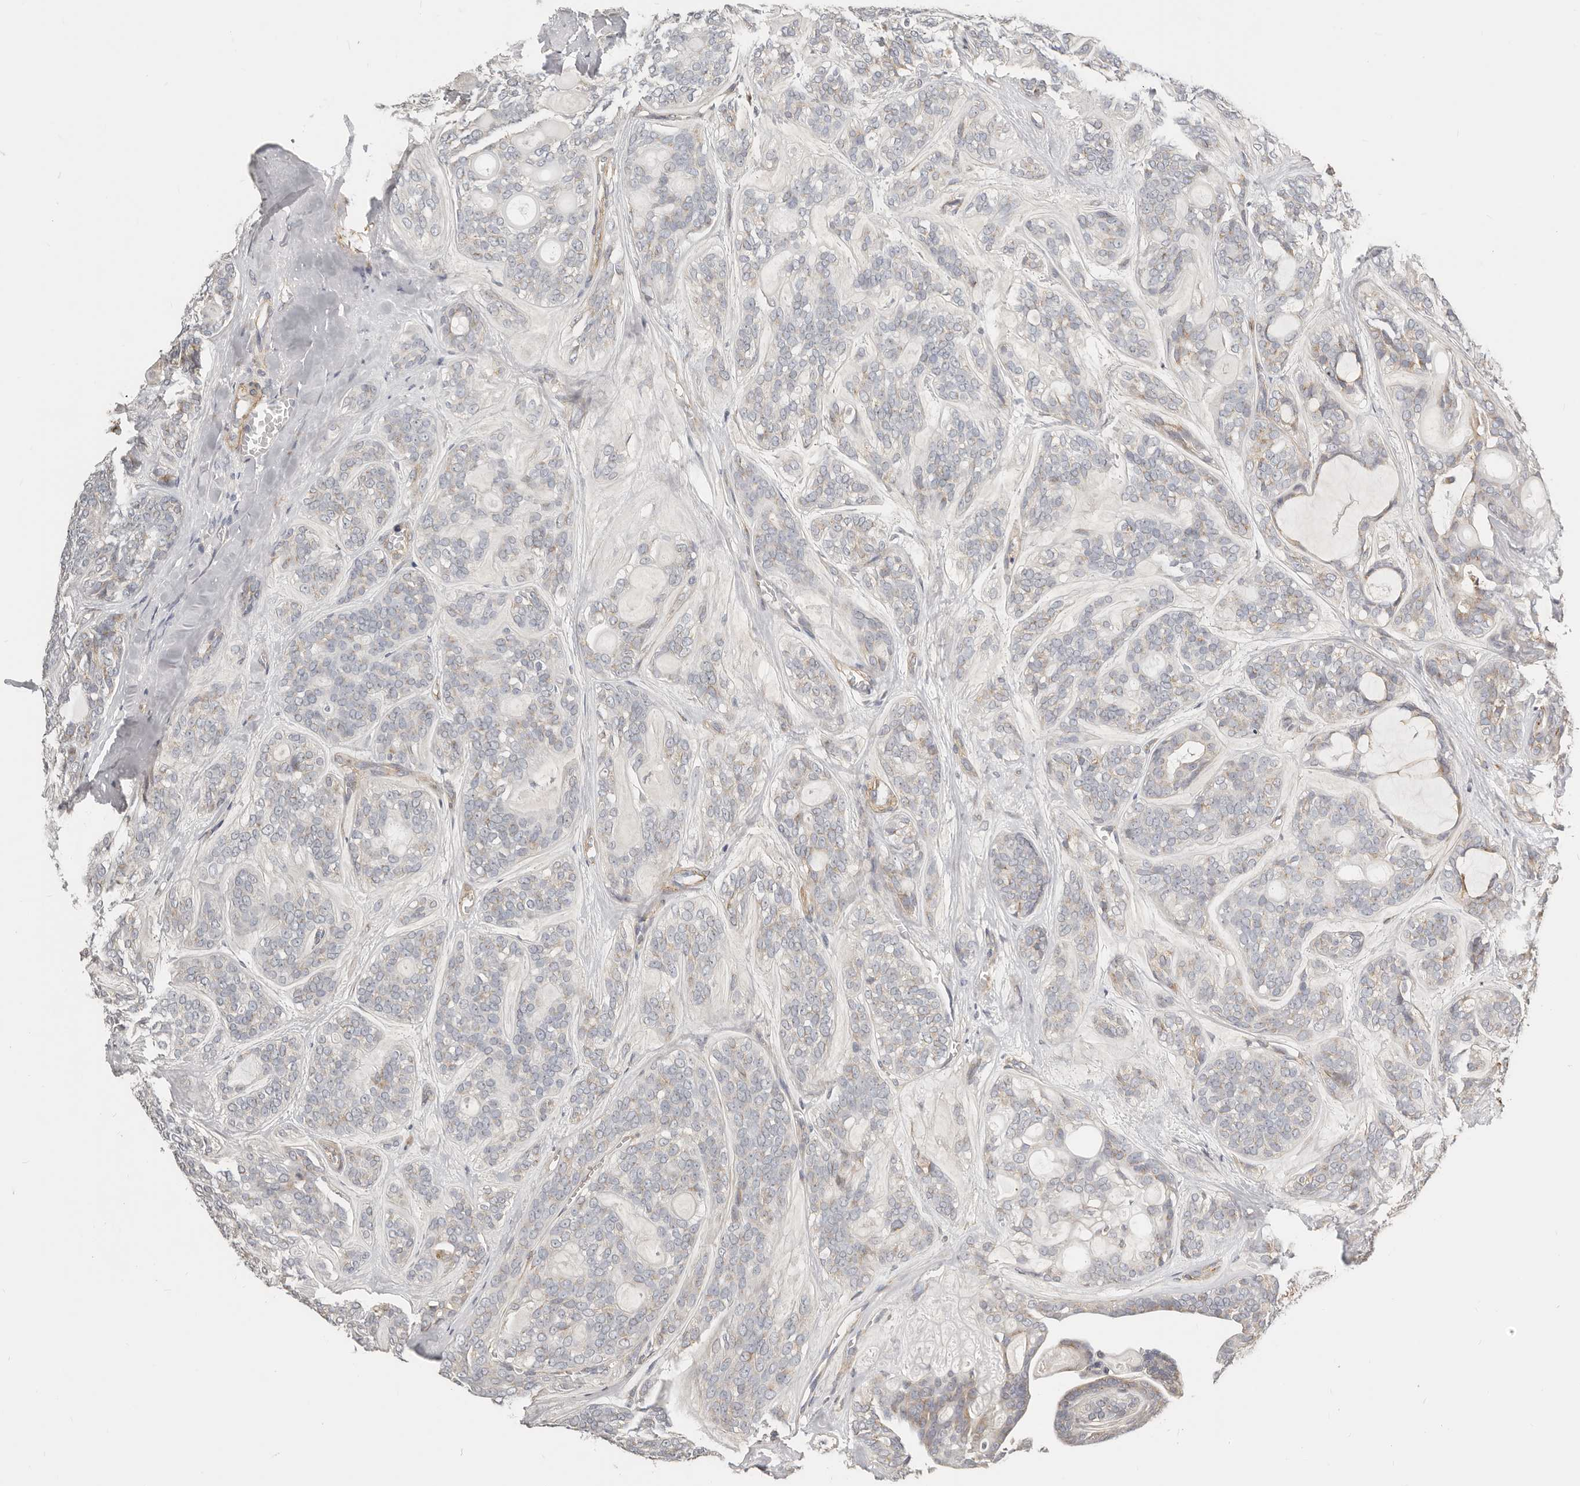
{"staining": {"intensity": "negative", "quantity": "none", "location": "none"}, "tissue": "head and neck cancer", "cell_type": "Tumor cells", "image_type": "cancer", "snomed": [{"axis": "morphology", "description": "Adenocarcinoma, NOS"}, {"axis": "topography", "description": "Head-Neck"}], "caption": "Tumor cells show no significant staining in head and neck adenocarcinoma. (Brightfield microscopy of DAB (3,3'-diaminobenzidine) immunohistochemistry at high magnification).", "gene": "RABAC1", "patient": {"sex": "male", "age": 66}}